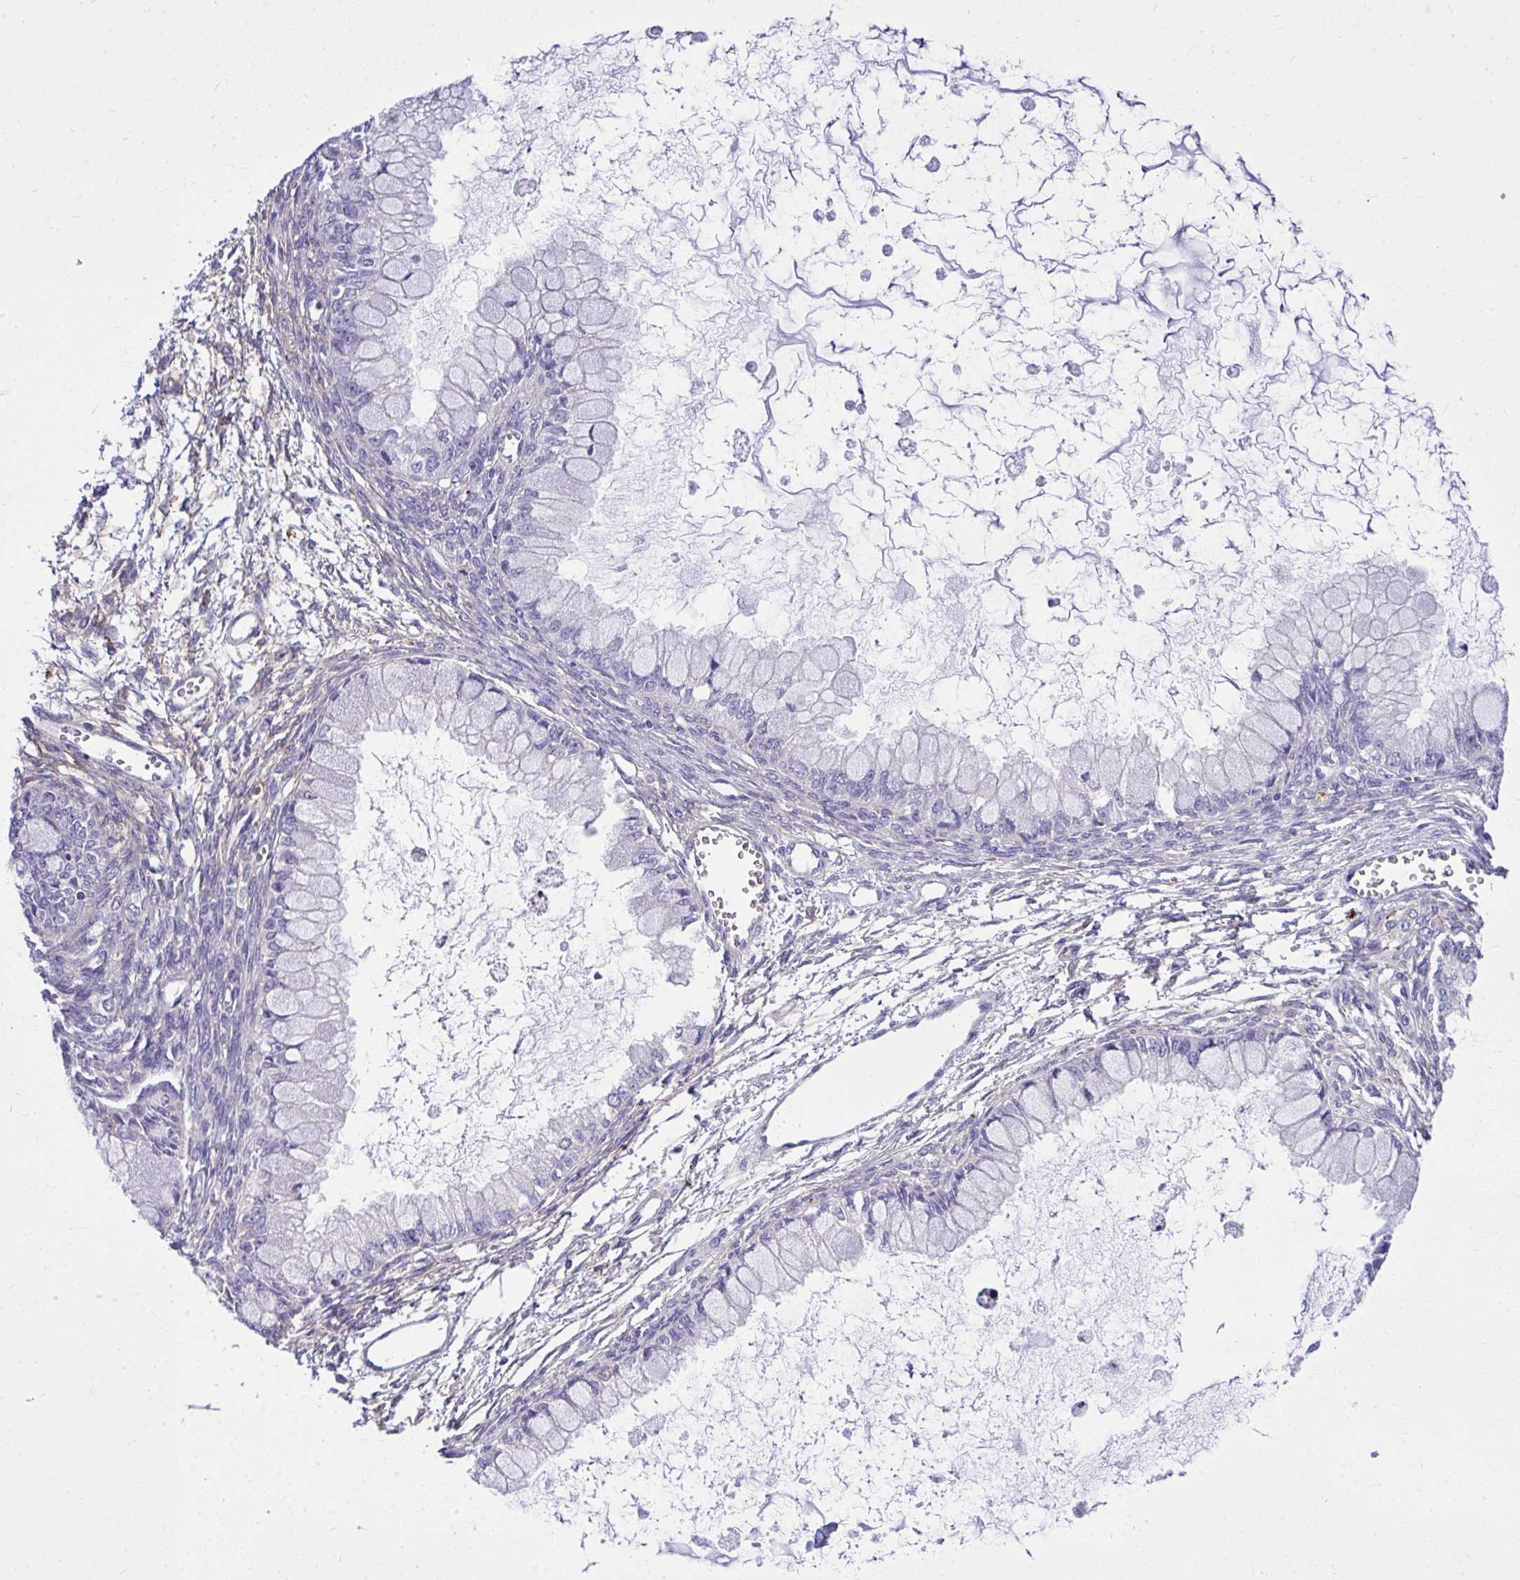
{"staining": {"intensity": "weak", "quantity": "<25%", "location": "cytoplasmic/membranous"}, "tissue": "ovarian cancer", "cell_type": "Tumor cells", "image_type": "cancer", "snomed": [{"axis": "morphology", "description": "Cystadenocarcinoma, mucinous, NOS"}, {"axis": "topography", "description": "Ovary"}], "caption": "The image demonstrates no significant positivity in tumor cells of ovarian cancer (mucinous cystadenocarcinoma).", "gene": "HRG", "patient": {"sex": "female", "age": 34}}